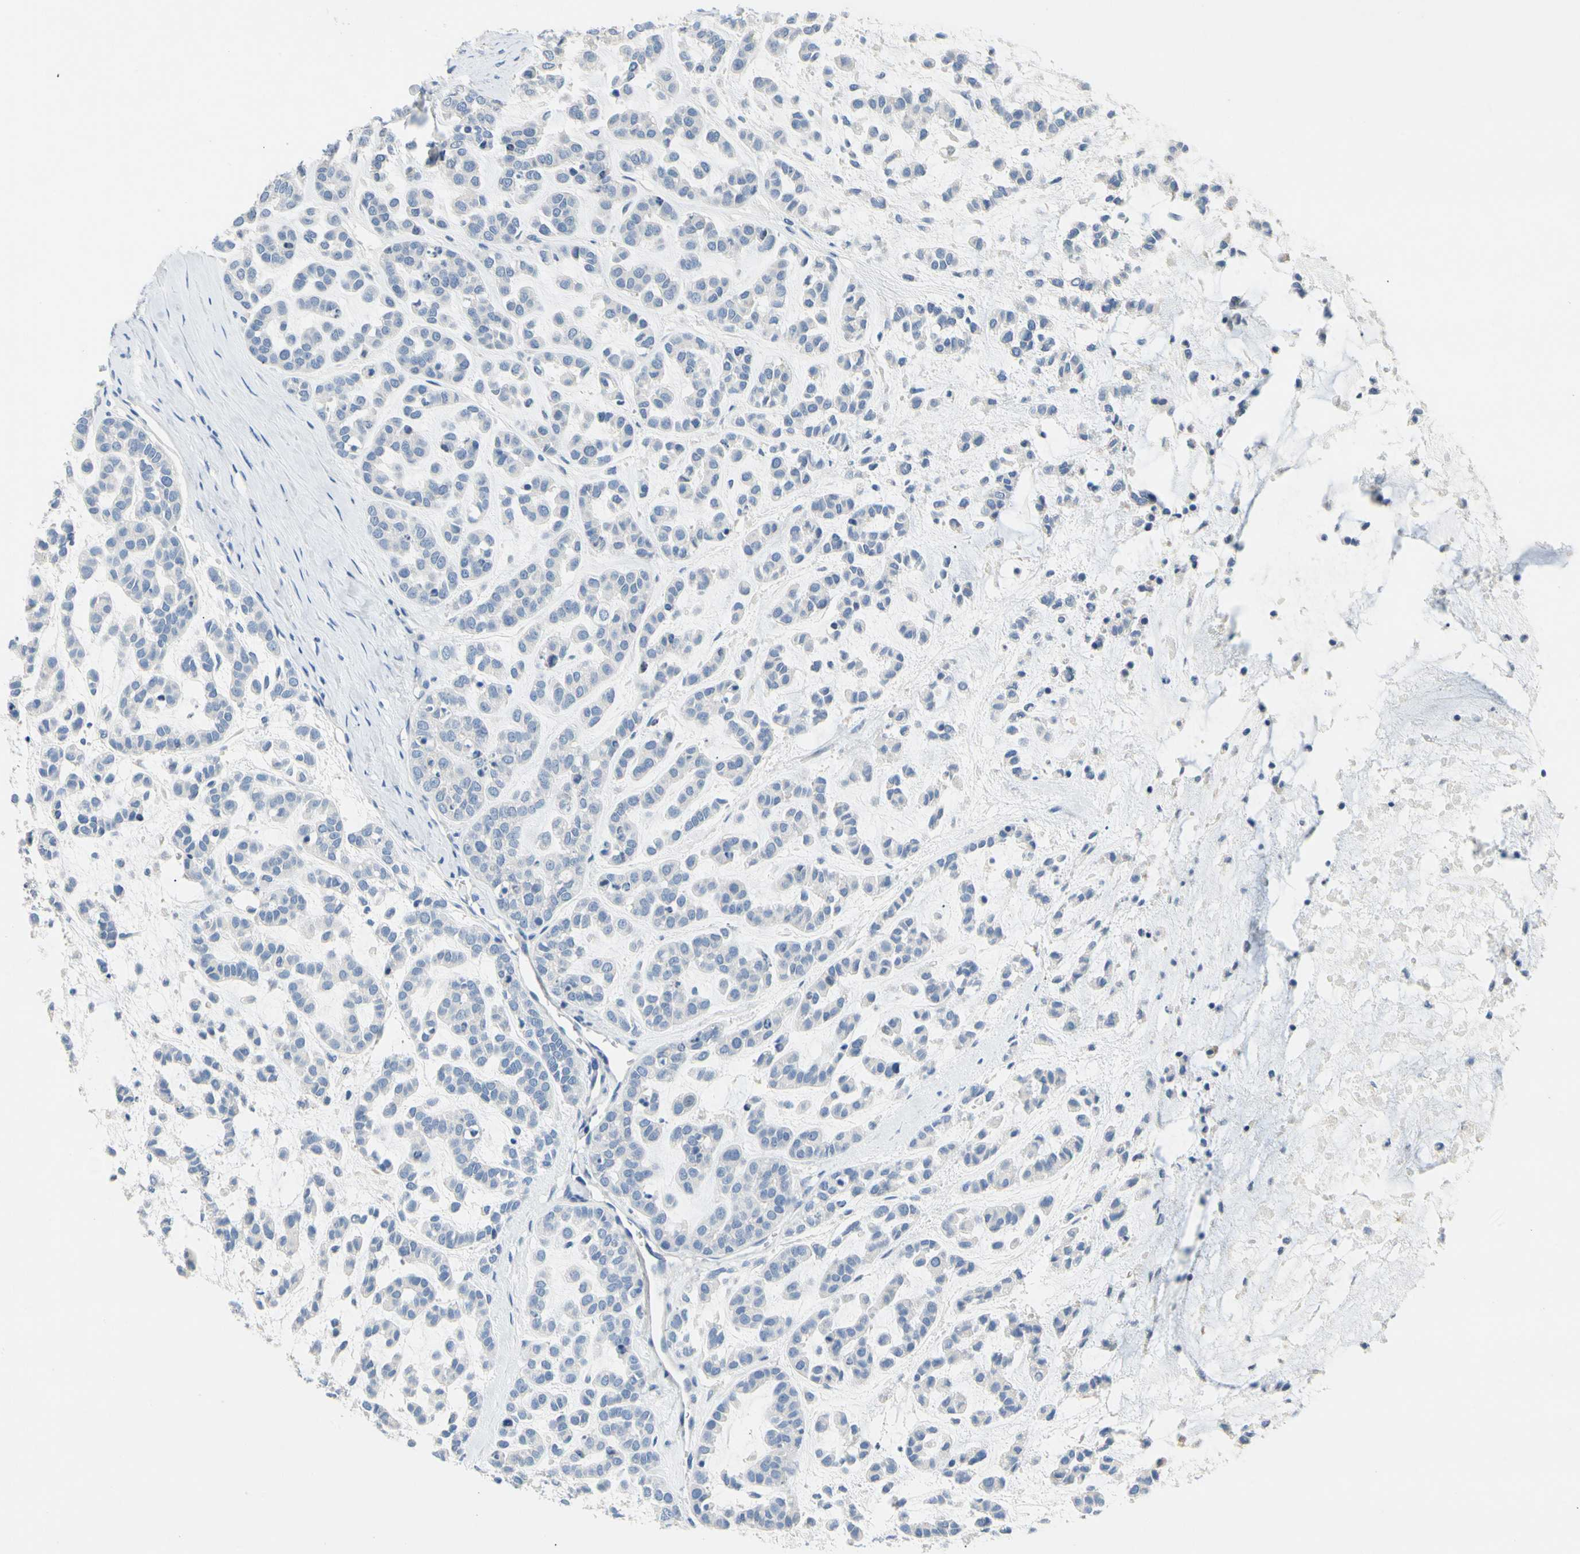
{"staining": {"intensity": "negative", "quantity": "none", "location": "none"}, "tissue": "head and neck cancer", "cell_type": "Tumor cells", "image_type": "cancer", "snomed": [{"axis": "morphology", "description": "Adenocarcinoma, NOS"}, {"axis": "morphology", "description": "Adenoma, NOS"}, {"axis": "topography", "description": "Head-Neck"}], "caption": "DAB immunohistochemical staining of head and neck cancer (adenocarcinoma) reveals no significant expression in tumor cells.", "gene": "CCM2L", "patient": {"sex": "female", "age": 55}}